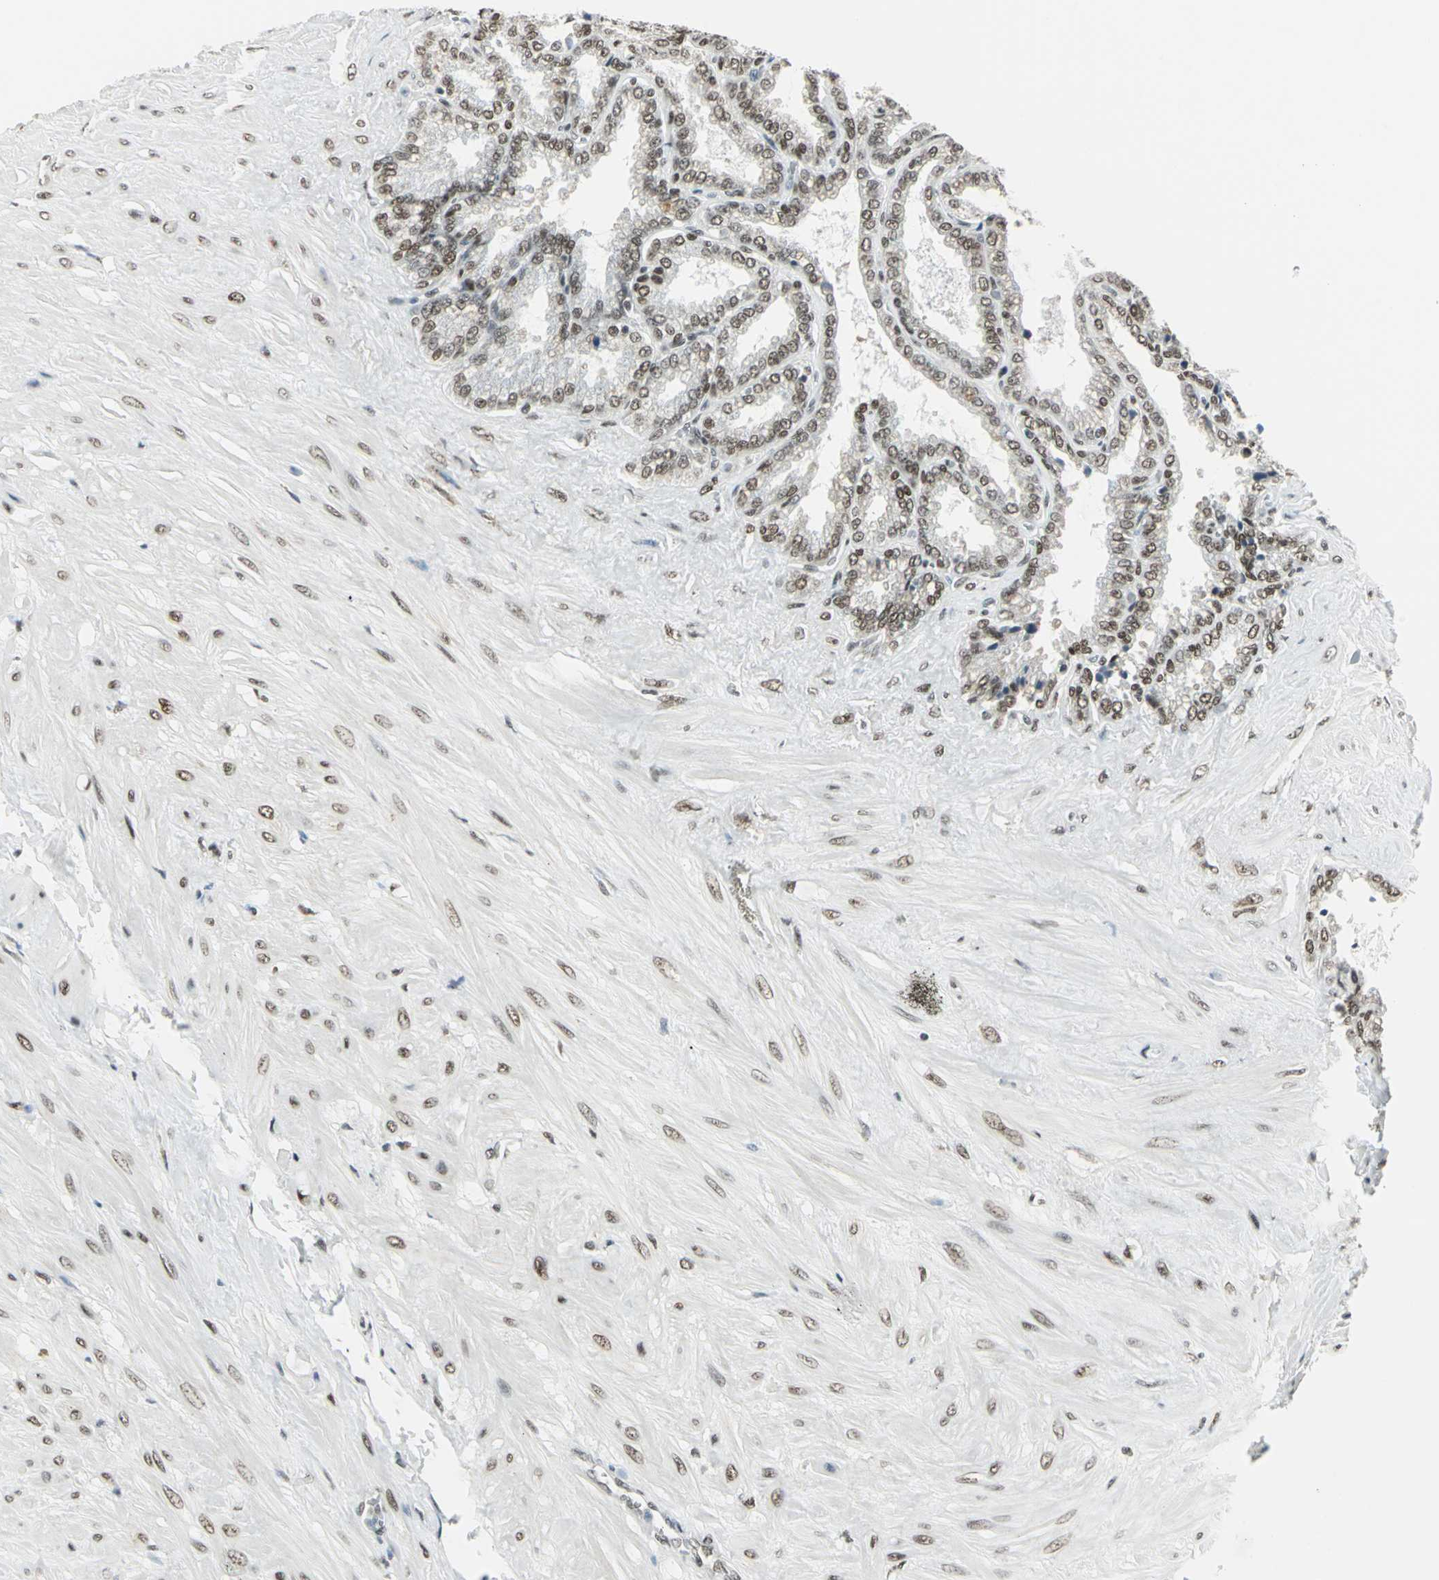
{"staining": {"intensity": "moderate", "quantity": ">75%", "location": "nuclear"}, "tissue": "seminal vesicle", "cell_type": "Glandular cells", "image_type": "normal", "snomed": [{"axis": "morphology", "description": "Normal tissue, NOS"}, {"axis": "topography", "description": "Seminal veicle"}], "caption": "Moderate nuclear staining for a protein is identified in approximately >75% of glandular cells of normal seminal vesicle using IHC.", "gene": "ADNP", "patient": {"sex": "male", "age": 46}}